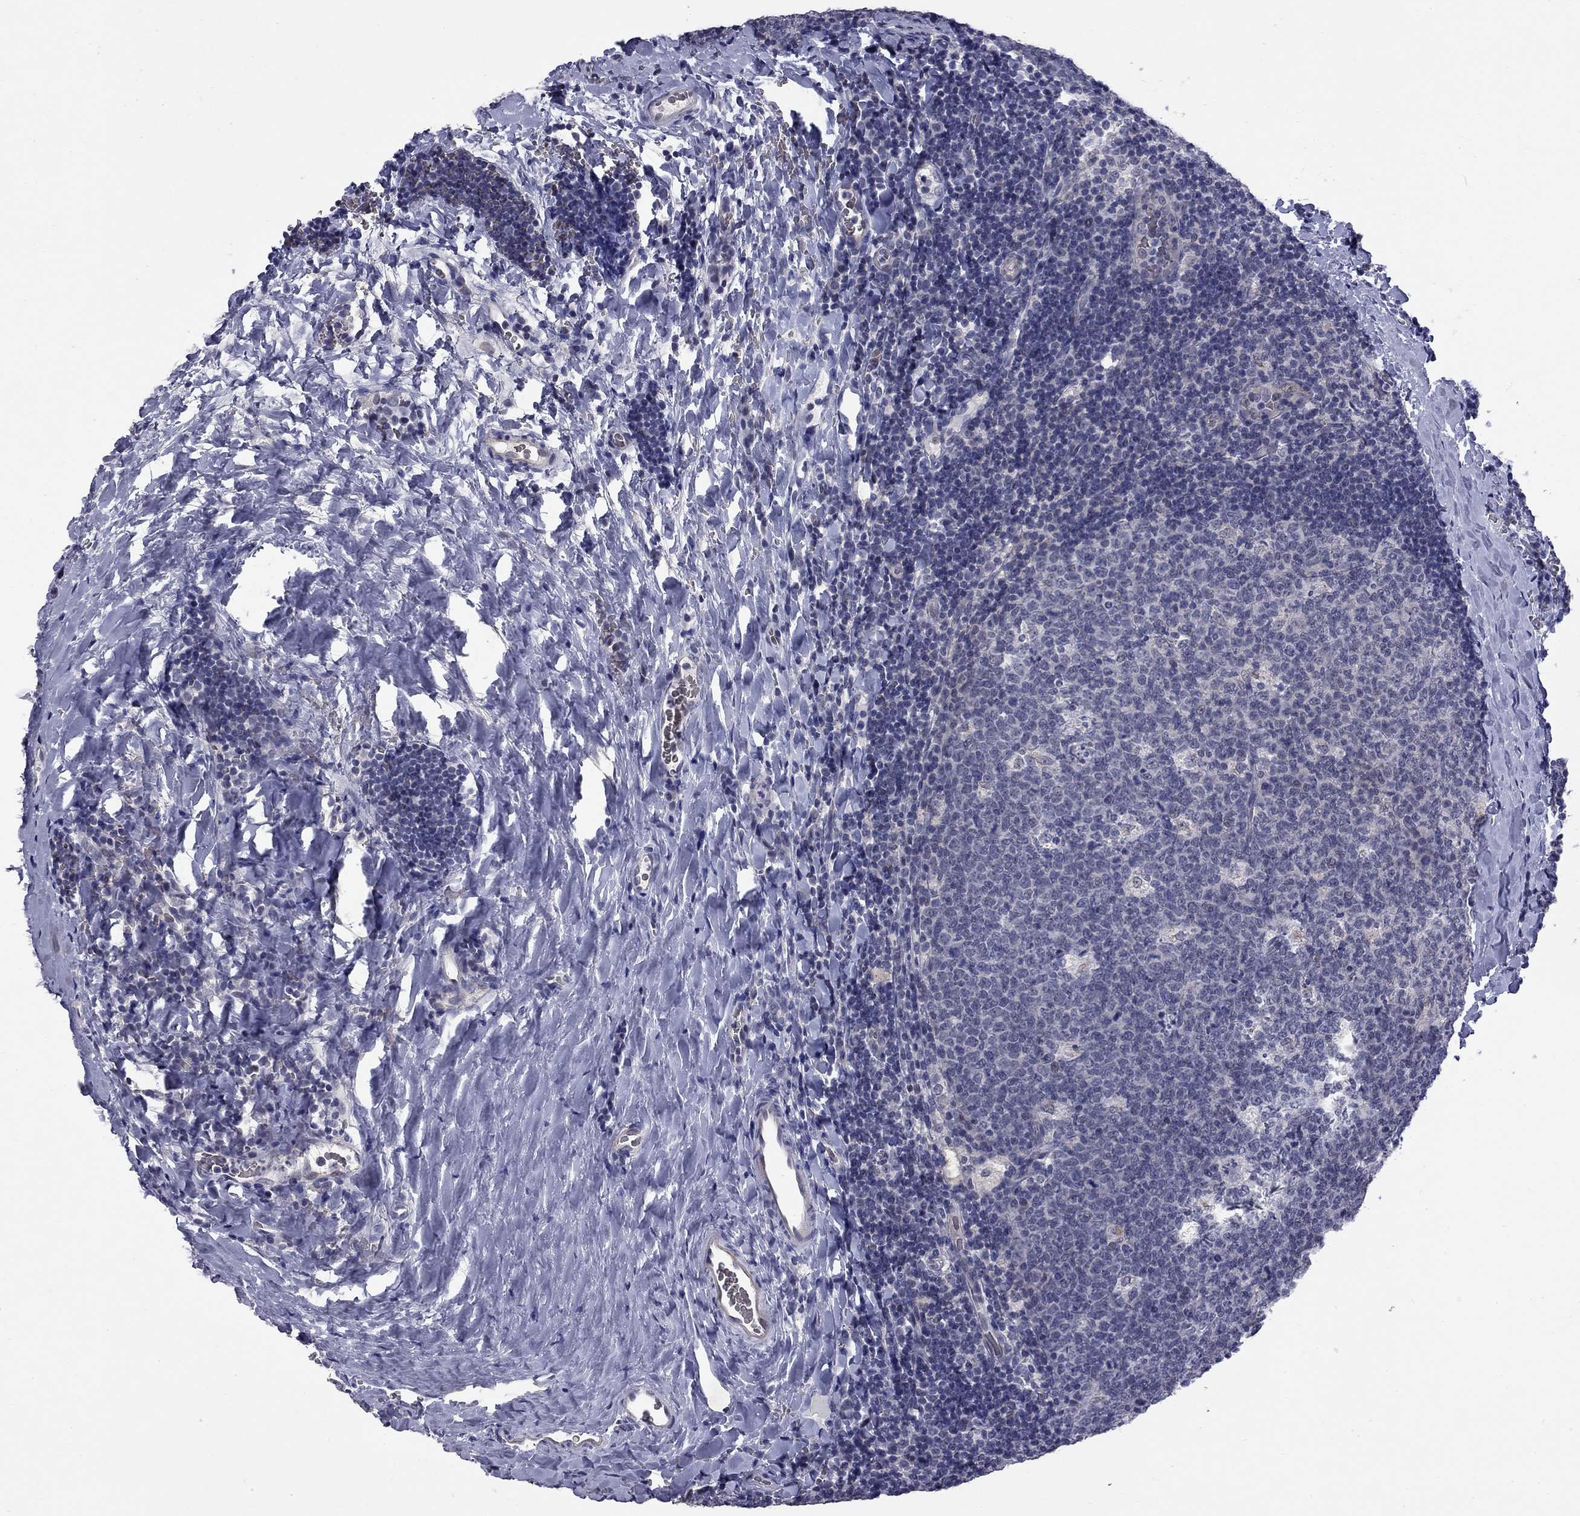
{"staining": {"intensity": "negative", "quantity": "none", "location": "none"}, "tissue": "tonsil", "cell_type": "Germinal center cells", "image_type": "normal", "snomed": [{"axis": "morphology", "description": "Normal tissue, NOS"}, {"axis": "topography", "description": "Tonsil"}], "caption": "Micrograph shows no protein expression in germinal center cells of normal tonsil. (DAB (3,3'-diaminobenzidine) IHC with hematoxylin counter stain).", "gene": "HTR4", "patient": {"sex": "male", "age": 17}}